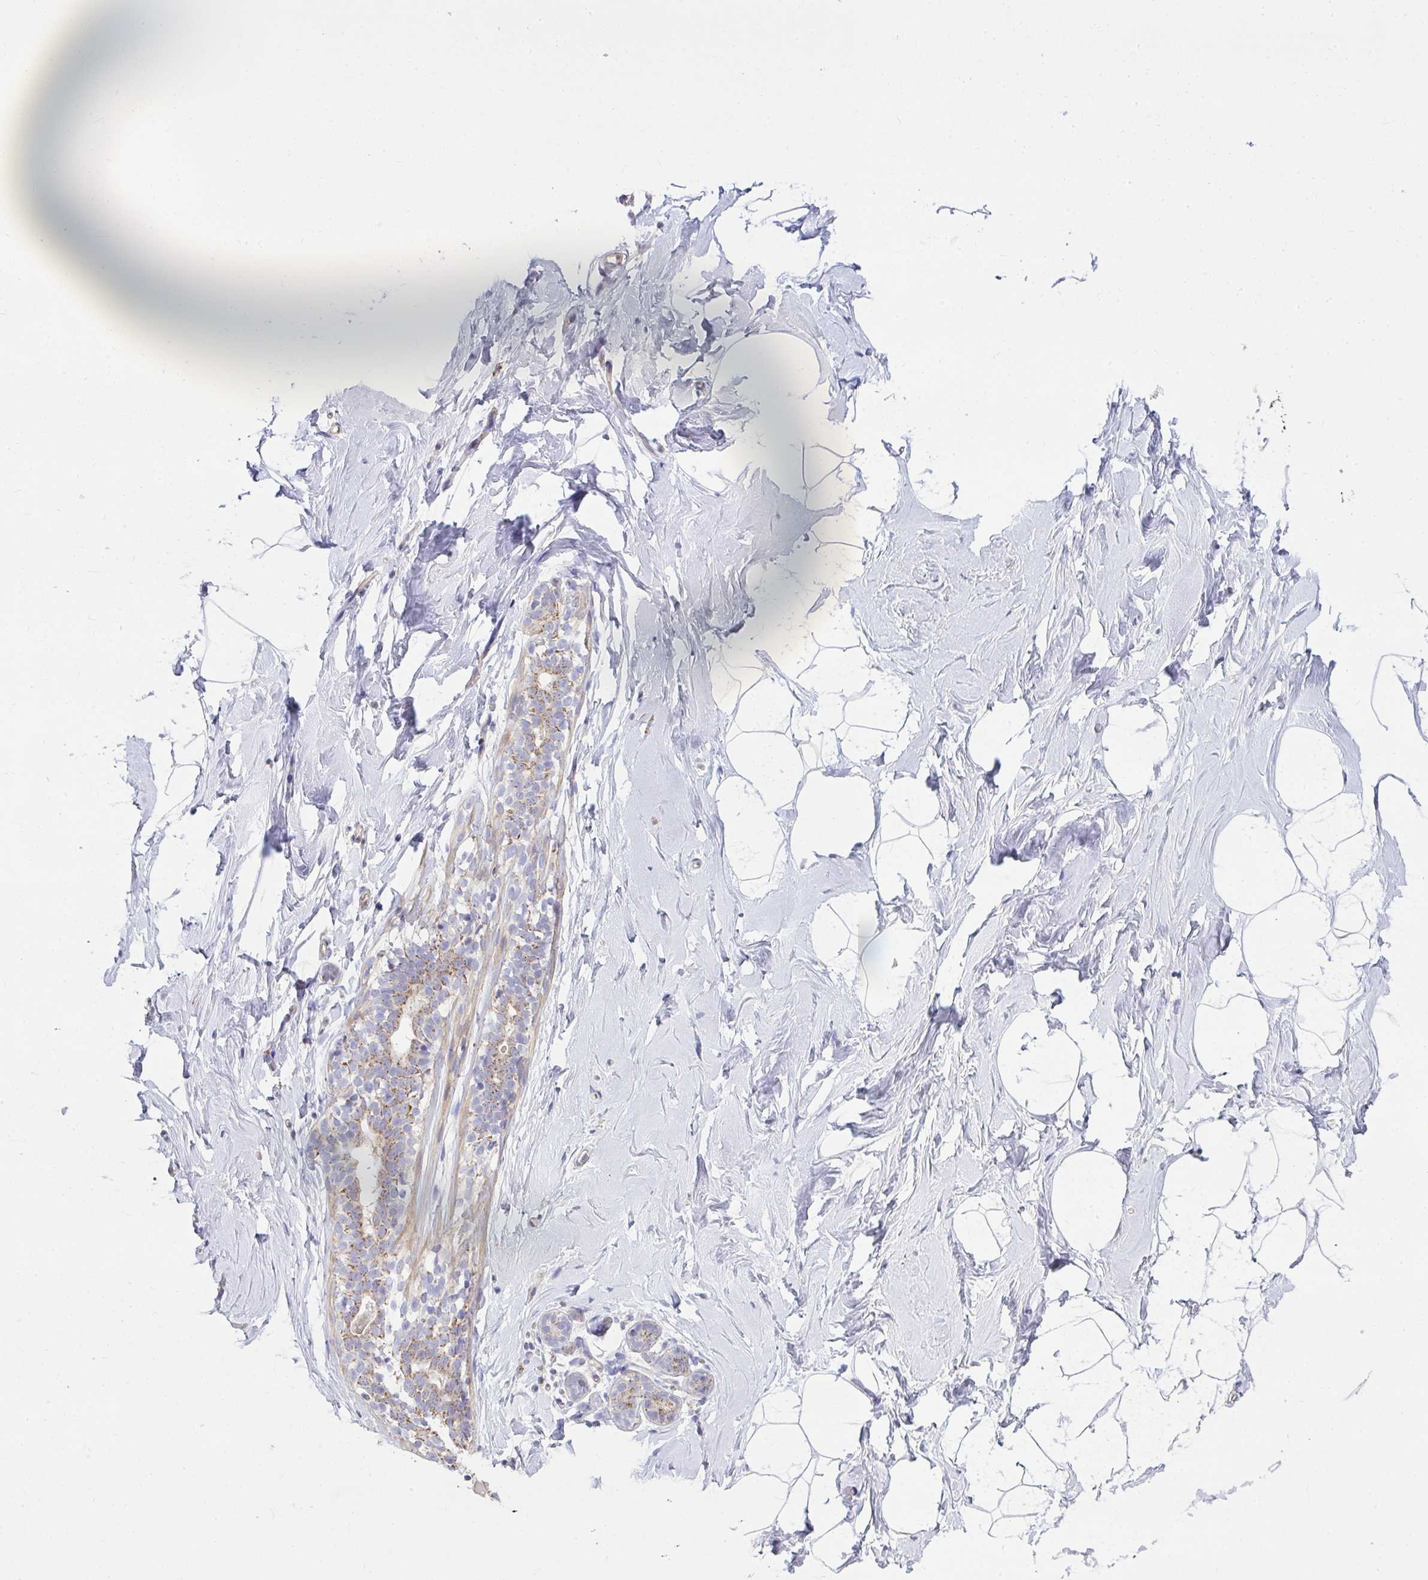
{"staining": {"intensity": "negative", "quantity": "none", "location": "none"}, "tissue": "breast", "cell_type": "Adipocytes", "image_type": "normal", "snomed": [{"axis": "morphology", "description": "Normal tissue, NOS"}, {"axis": "topography", "description": "Breast"}], "caption": "IHC histopathology image of unremarkable human breast stained for a protein (brown), which displays no positivity in adipocytes.", "gene": "SRRM4", "patient": {"sex": "female", "age": 32}}